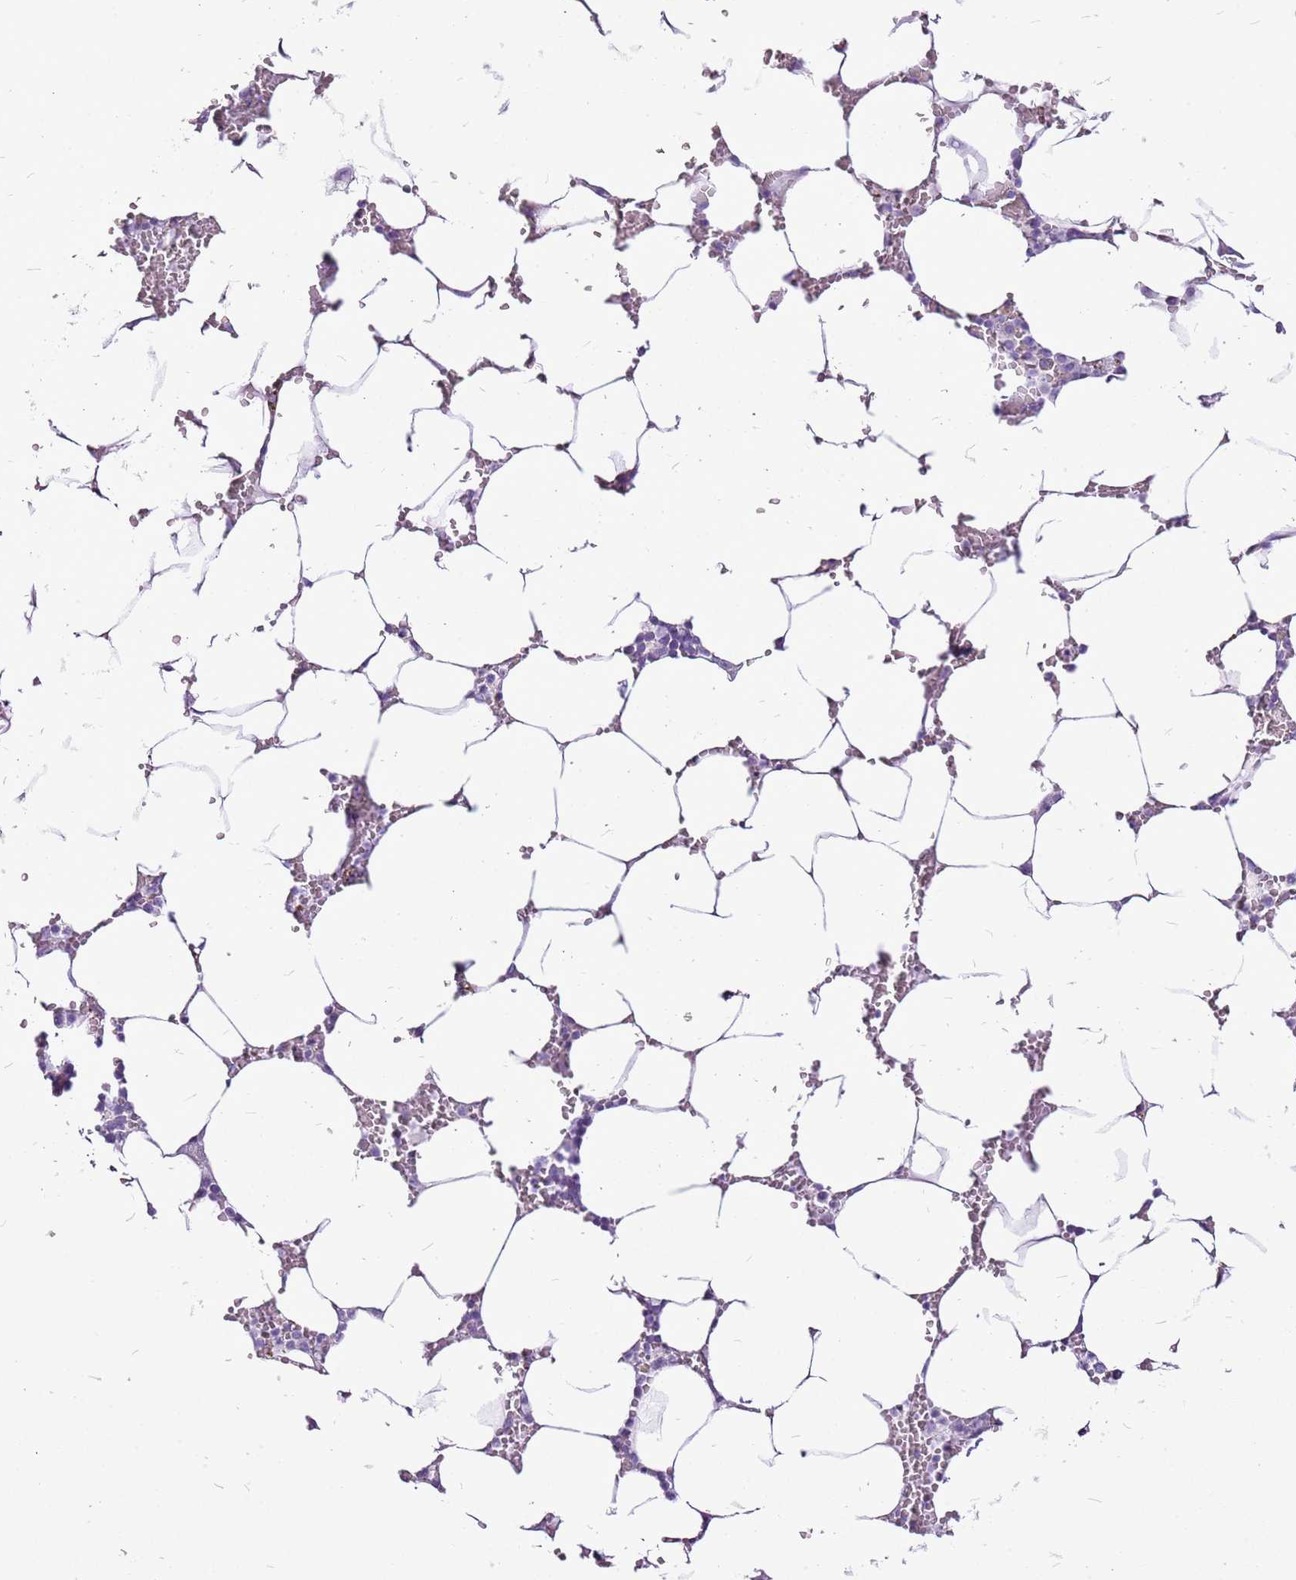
{"staining": {"intensity": "negative", "quantity": "none", "location": "none"}, "tissue": "bone marrow", "cell_type": "Hematopoietic cells", "image_type": "normal", "snomed": [{"axis": "morphology", "description": "Normal tissue, NOS"}, {"axis": "topography", "description": "Bone marrow"}], "caption": "Immunohistochemistry (IHC) of unremarkable bone marrow exhibits no staining in hematopoietic cells. Nuclei are stained in blue.", "gene": "CNFN", "patient": {"sex": "male", "age": 70}}